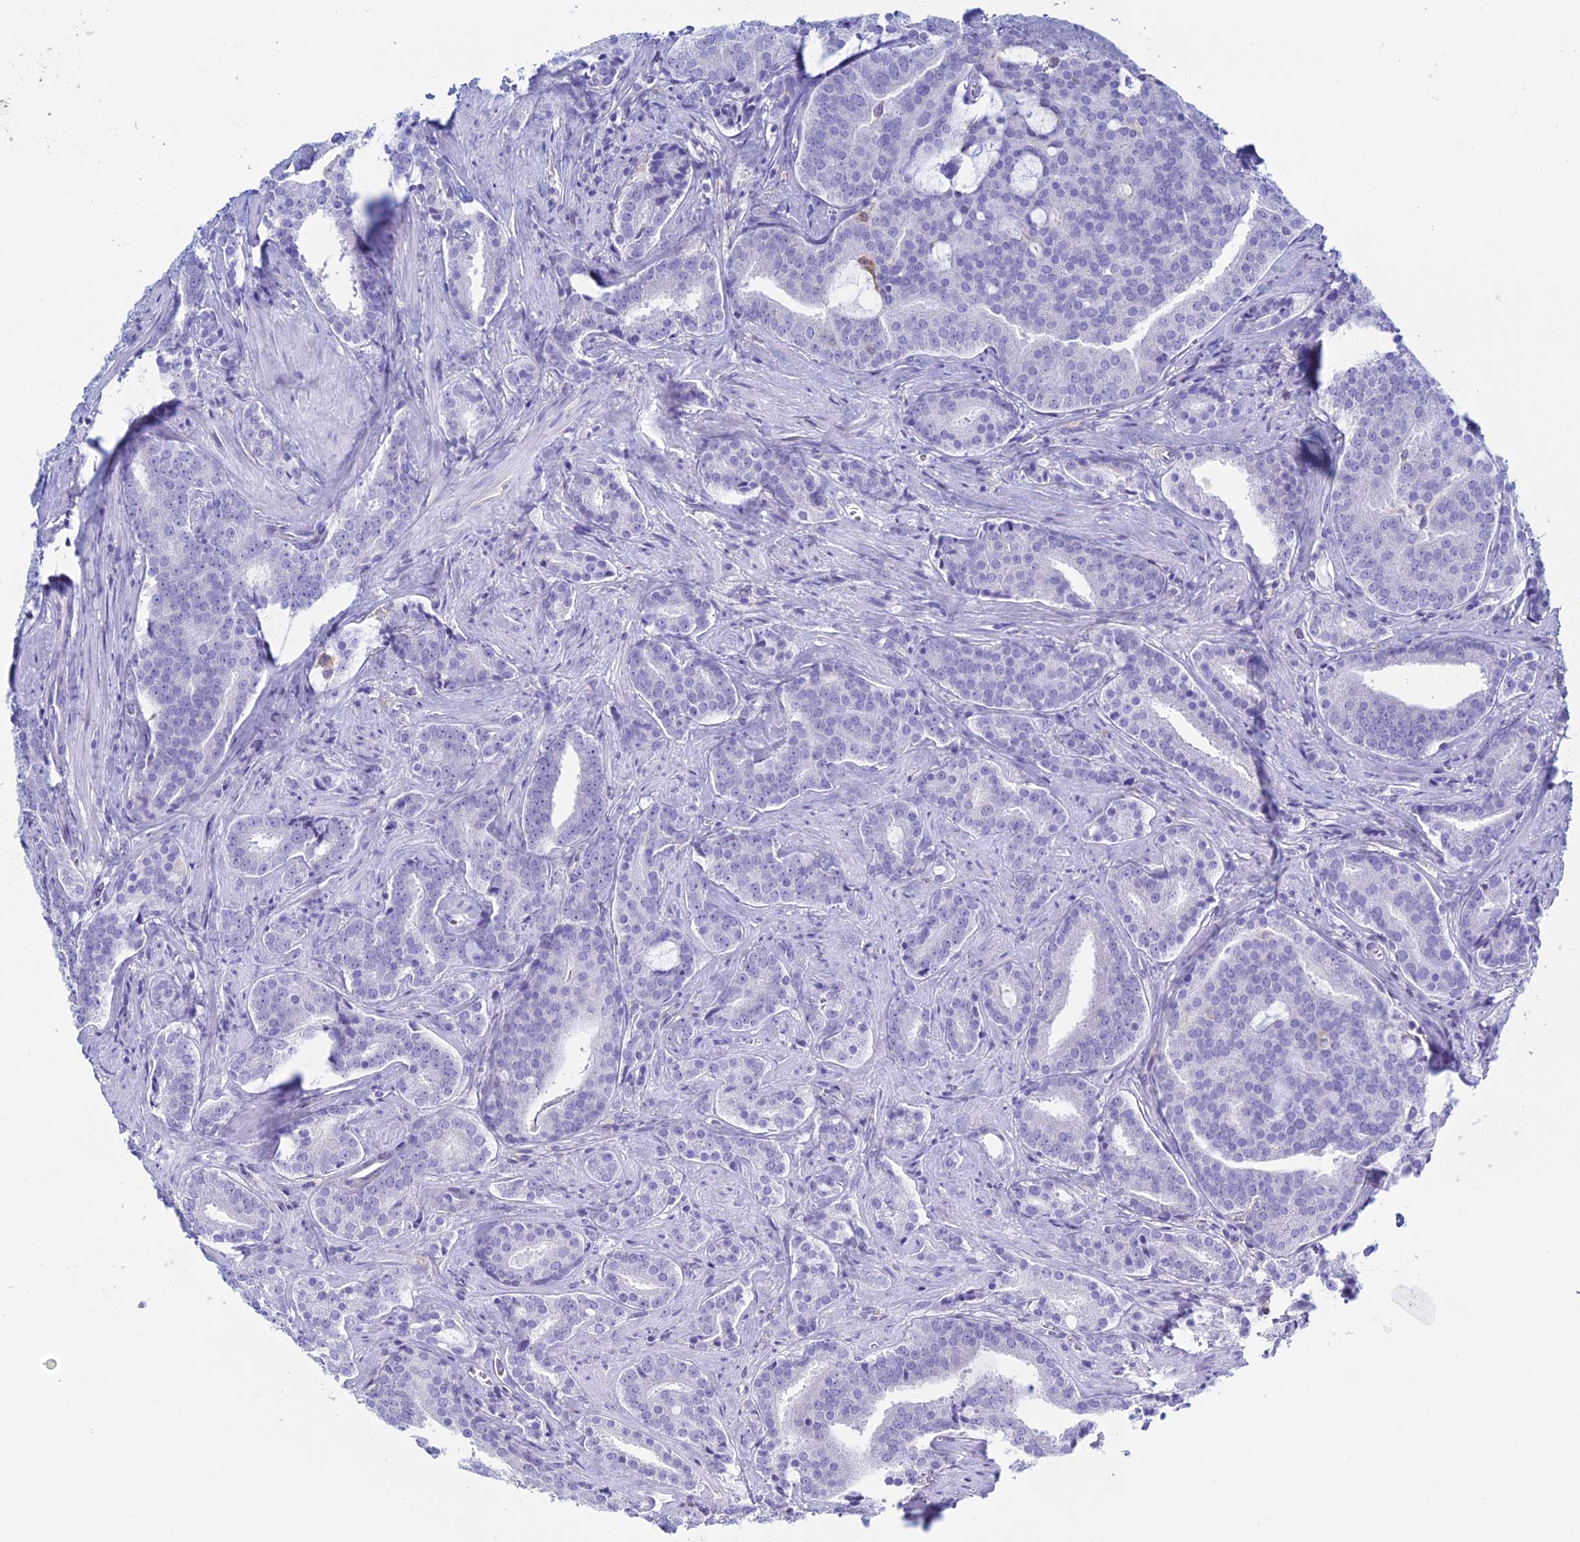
{"staining": {"intensity": "negative", "quantity": "none", "location": "none"}, "tissue": "prostate cancer", "cell_type": "Tumor cells", "image_type": "cancer", "snomed": [{"axis": "morphology", "description": "Adenocarcinoma, High grade"}, {"axis": "topography", "description": "Prostate"}], "caption": "The IHC image has no significant staining in tumor cells of prostate cancer tissue.", "gene": "KCNK17", "patient": {"sex": "male", "age": 55}}